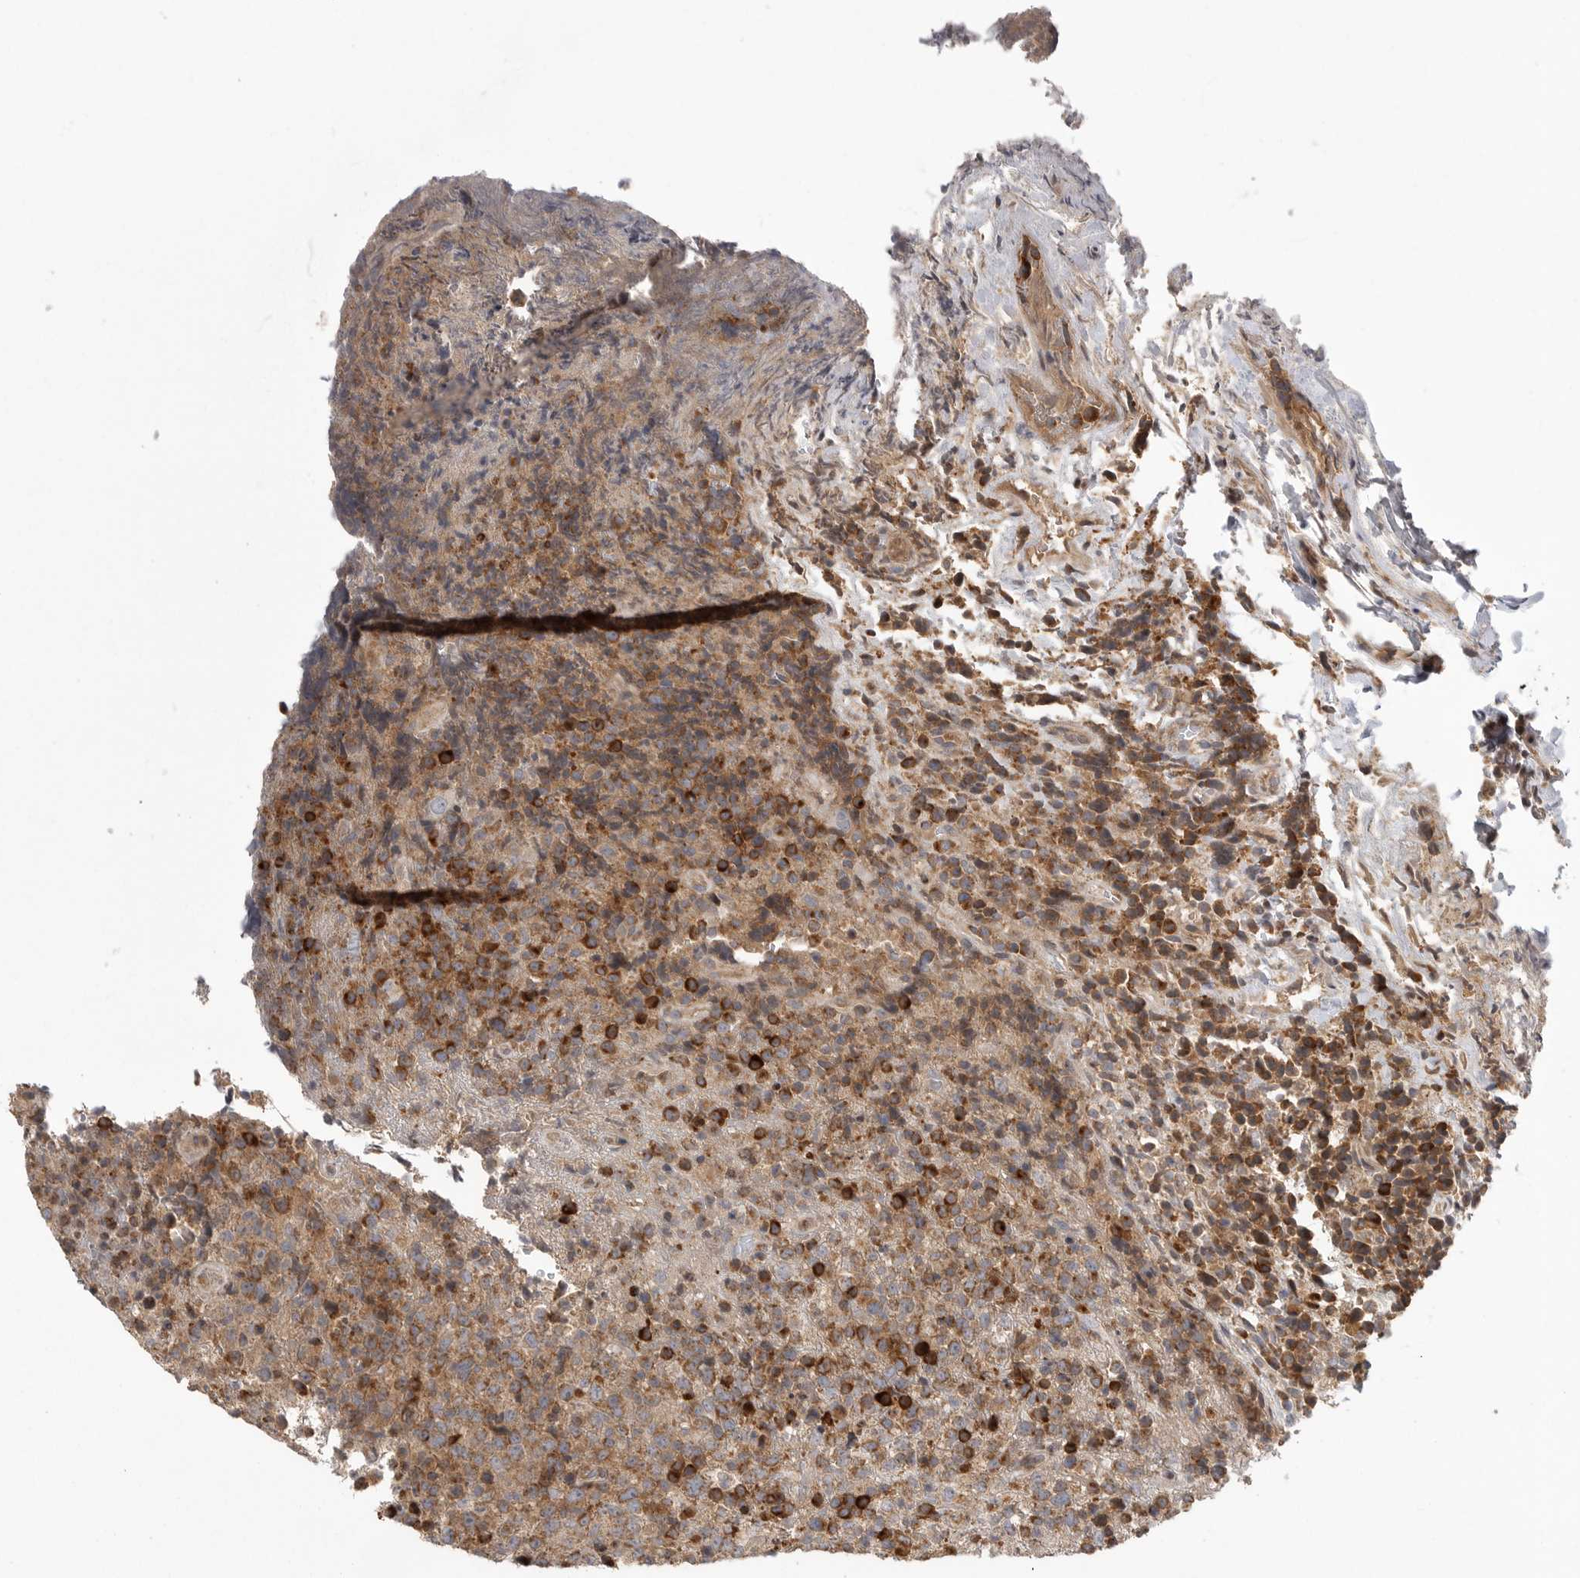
{"staining": {"intensity": "strong", "quantity": ">75%", "location": "cytoplasmic/membranous"}, "tissue": "lymphoma", "cell_type": "Tumor cells", "image_type": "cancer", "snomed": [{"axis": "morphology", "description": "Malignant lymphoma, non-Hodgkin's type, High grade"}, {"axis": "topography", "description": "Lymph node"}], "caption": "There is high levels of strong cytoplasmic/membranous positivity in tumor cells of lymphoma, as demonstrated by immunohistochemical staining (brown color).", "gene": "OXR1", "patient": {"sex": "male", "age": 13}}